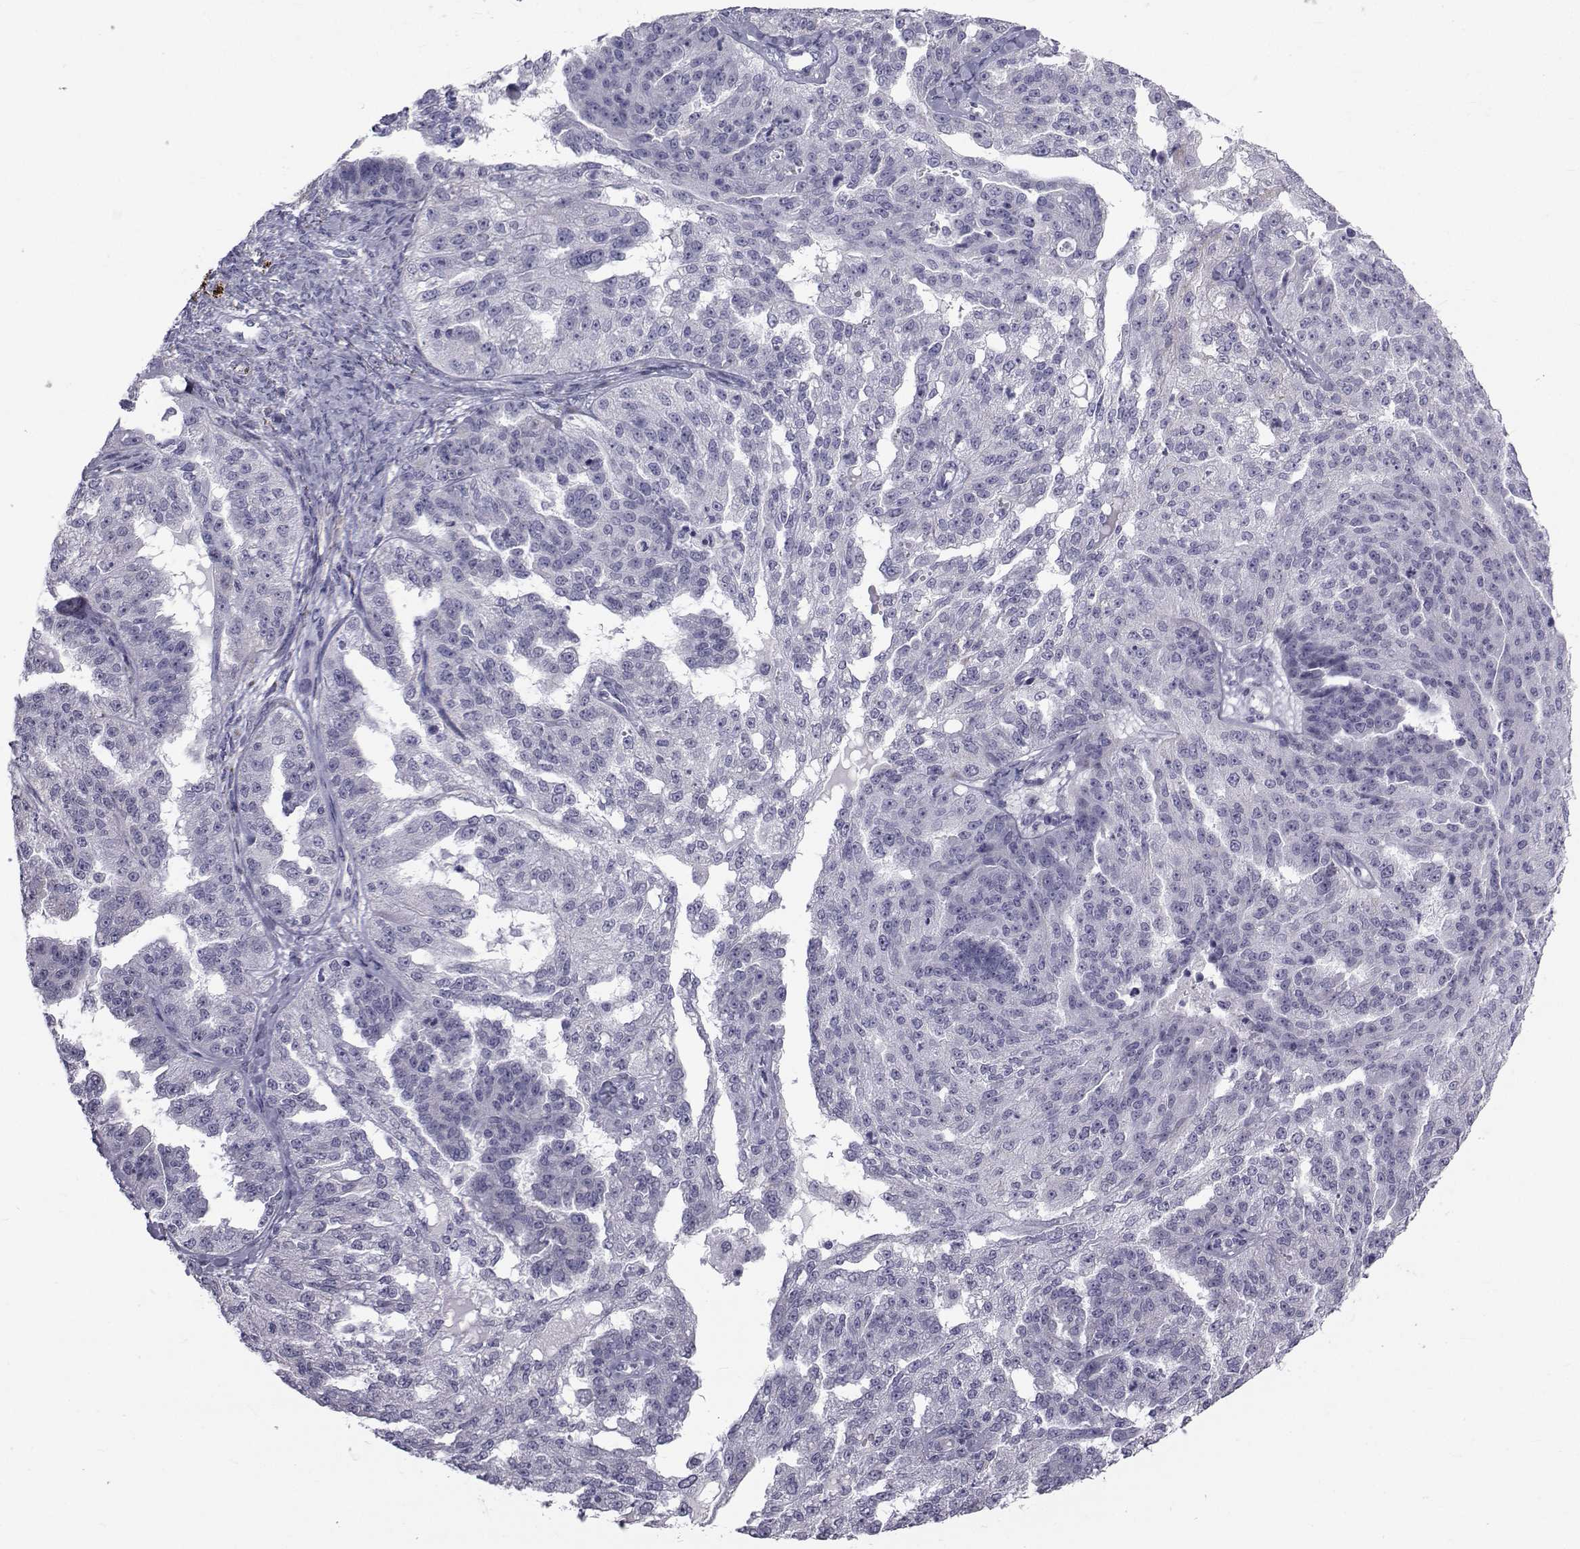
{"staining": {"intensity": "negative", "quantity": "none", "location": "none"}, "tissue": "ovarian cancer", "cell_type": "Tumor cells", "image_type": "cancer", "snomed": [{"axis": "morphology", "description": "Cystadenocarcinoma, serous, NOS"}, {"axis": "topography", "description": "Ovary"}], "caption": "Protein analysis of serous cystadenocarcinoma (ovarian) displays no significant staining in tumor cells.", "gene": "FDXR", "patient": {"sex": "female", "age": 58}}